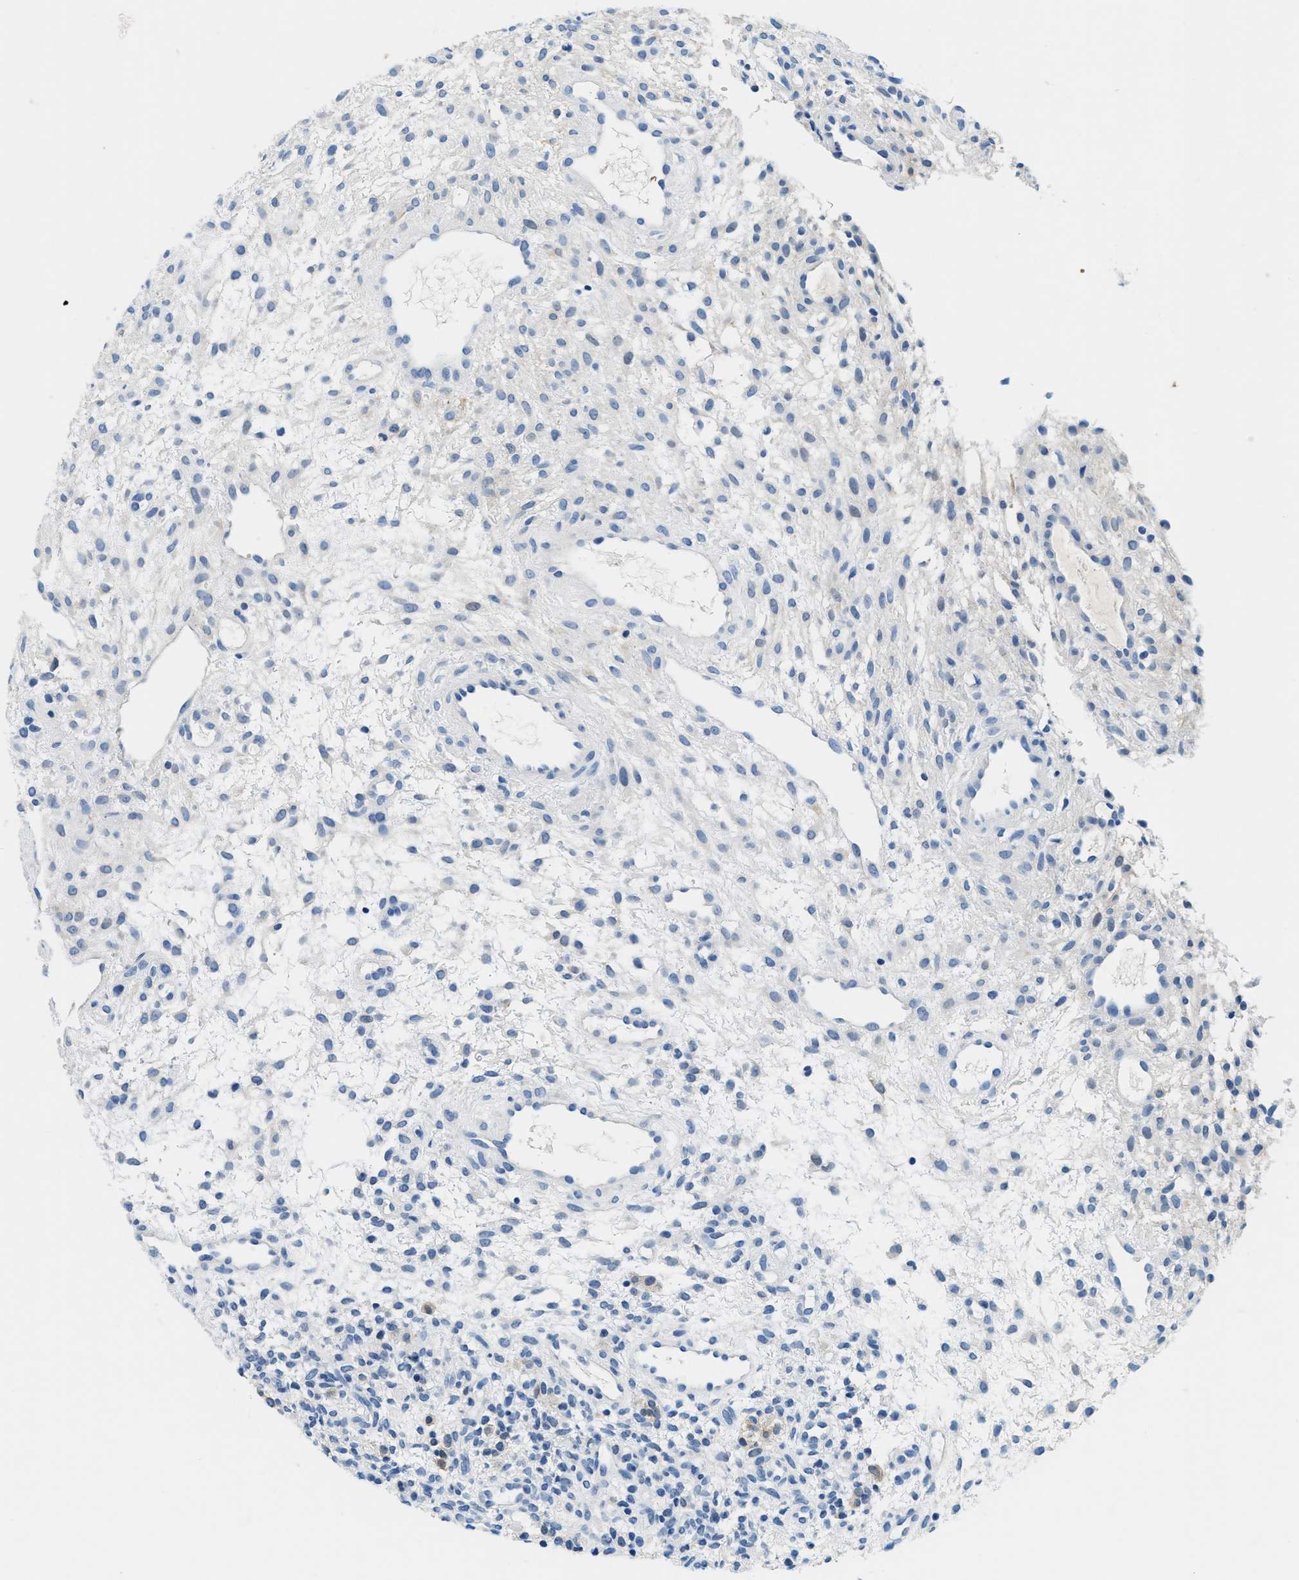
{"staining": {"intensity": "weak", "quantity": "<25%", "location": "cytoplasmic/membranous"}, "tissue": "ovary", "cell_type": "Ovarian stroma cells", "image_type": "normal", "snomed": [{"axis": "morphology", "description": "Normal tissue, NOS"}, {"axis": "morphology", "description": "Cyst, NOS"}, {"axis": "topography", "description": "Ovary"}], "caption": "Micrograph shows no protein staining in ovarian stroma cells of benign ovary. (Brightfield microscopy of DAB immunohistochemistry at high magnification).", "gene": "GSTM3", "patient": {"sex": "female", "age": 18}}